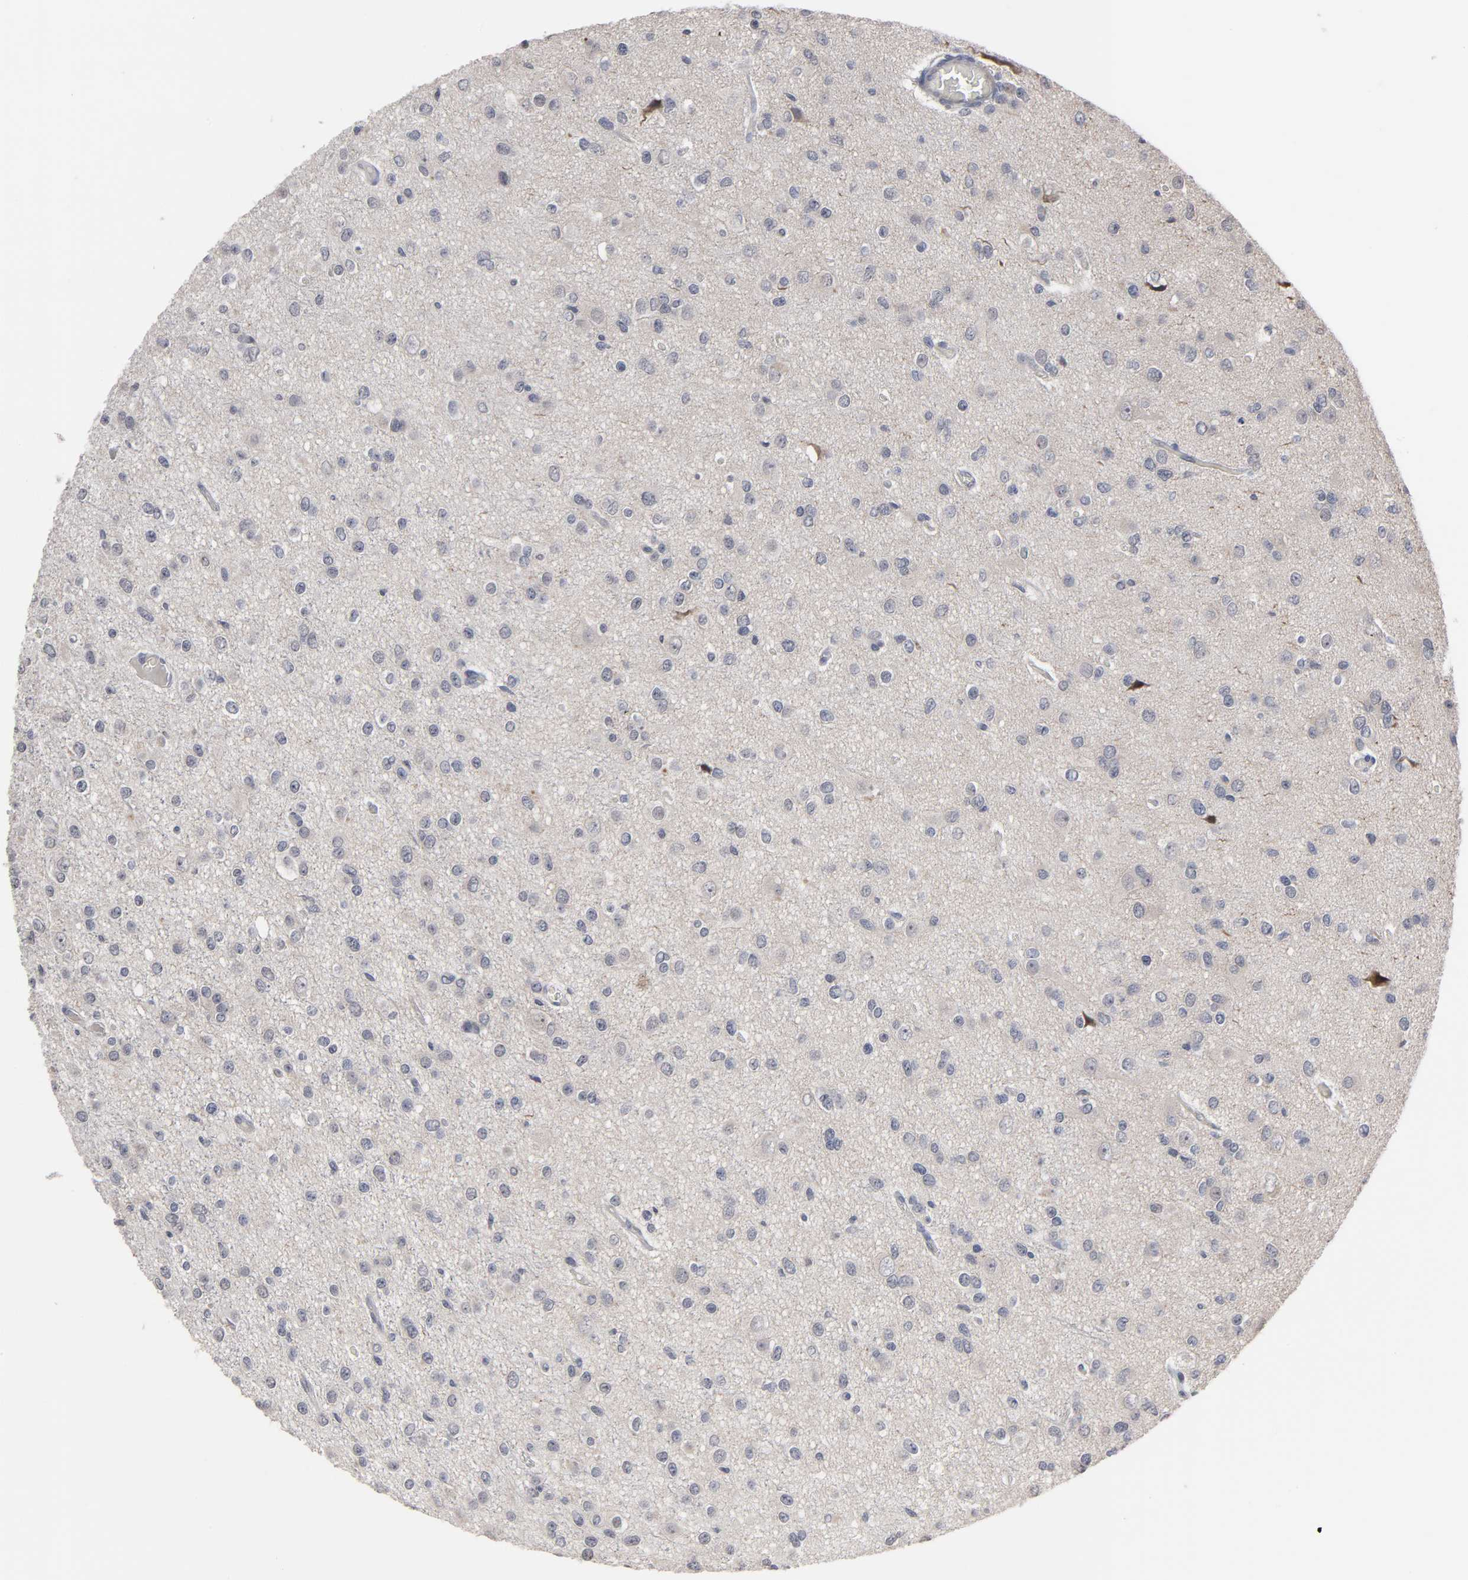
{"staining": {"intensity": "moderate", "quantity": "<25%", "location": "cytoplasmic/membranous"}, "tissue": "glioma", "cell_type": "Tumor cells", "image_type": "cancer", "snomed": [{"axis": "morphology", "description": "Glioma, malignant, Low grade"}, {"axis": "topography", "description": "Brain"}], "caption": "Malignant low-grade glioma stained with a protein marker shows moderate staining in tumor cells.", "gene": "HNF4A", "patient": {"sex": "male", "age": 42}}